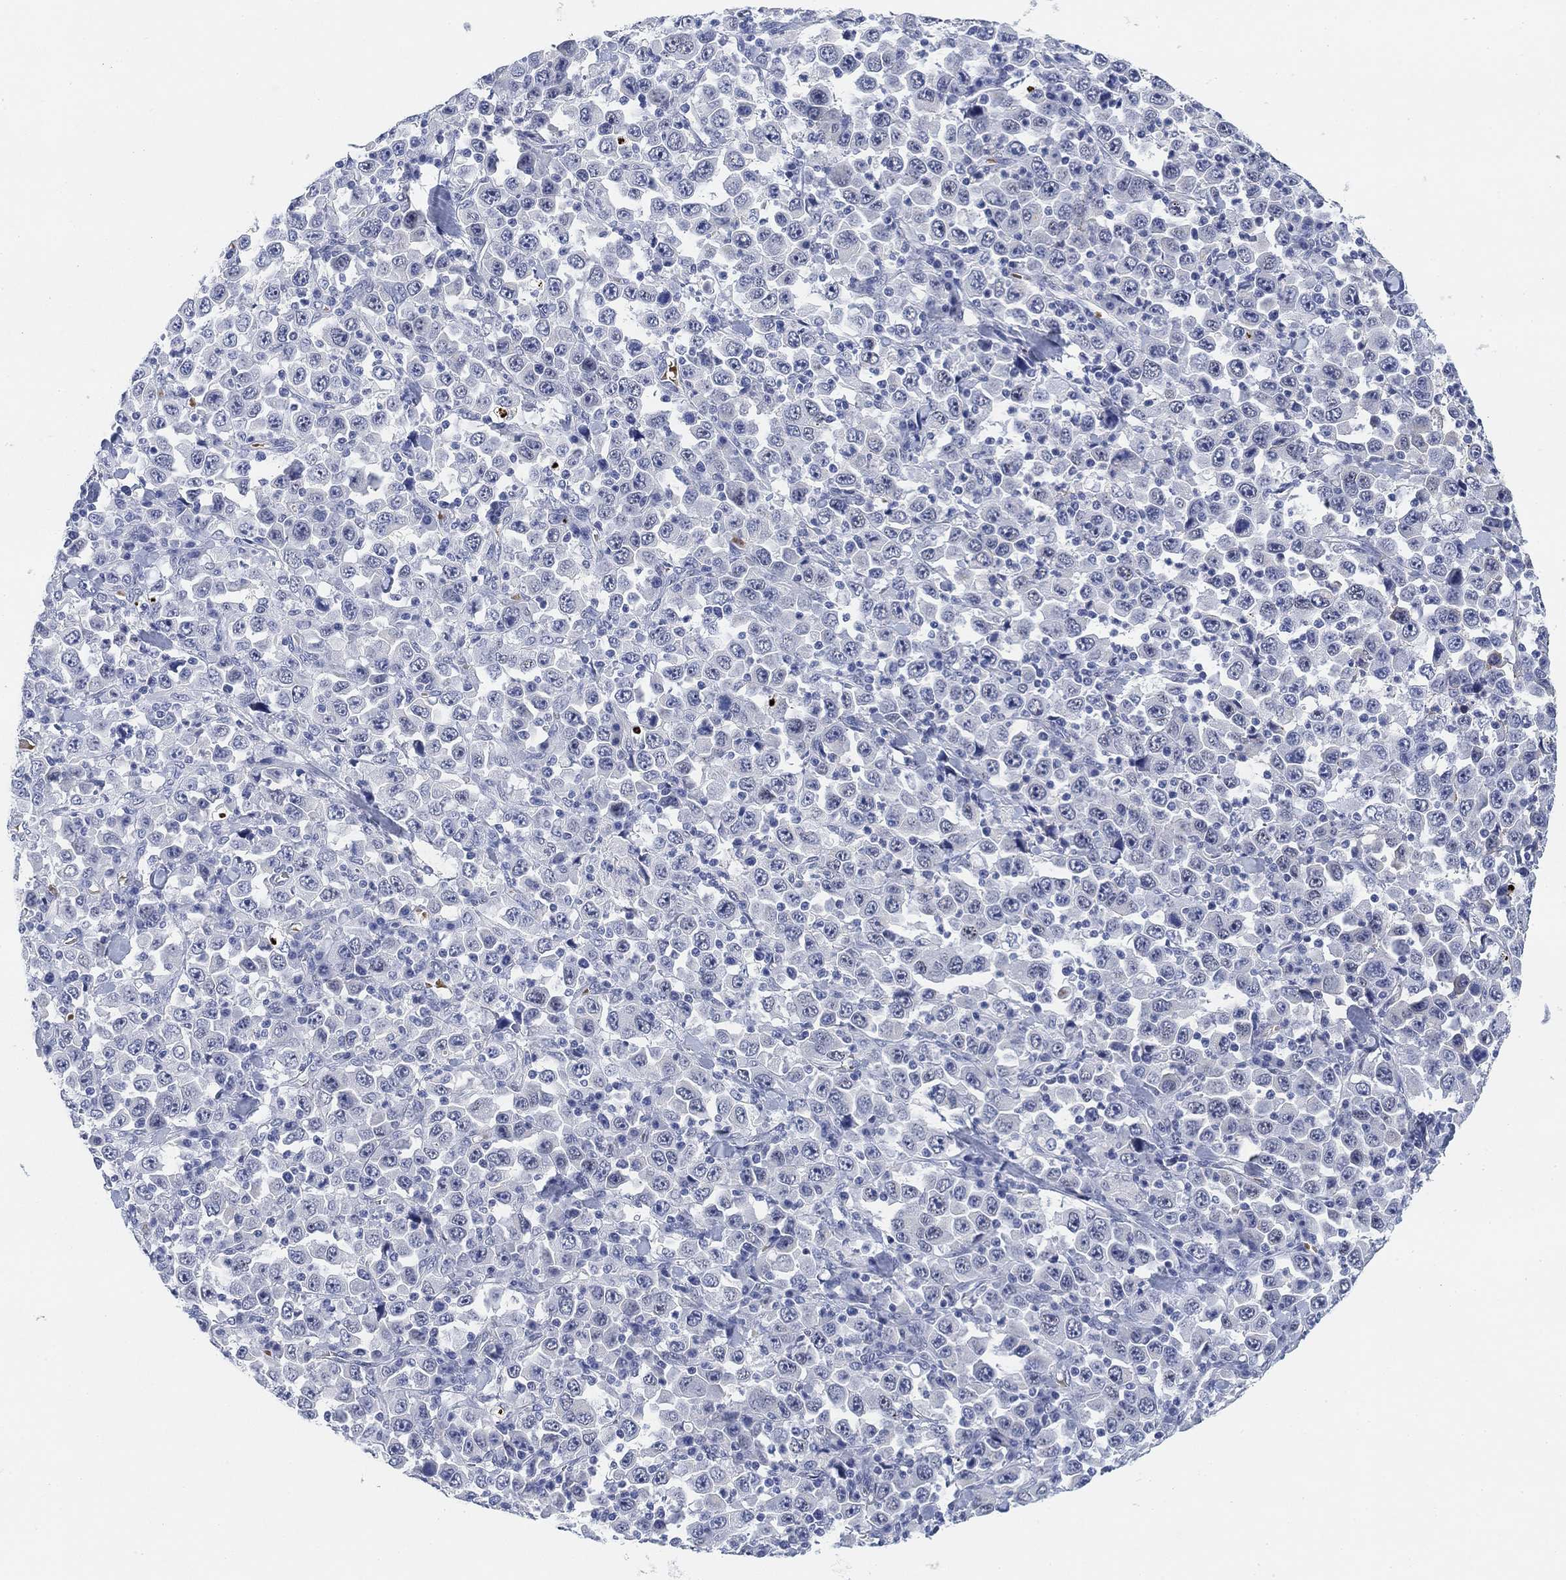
{"staining": {"intensity": "negative", "quantity": "none", "location": "none"}, "tissue": "stomach cancer", "cell_type": "Tumor cells", "image_type": "cancer", "snomed": [{"axis": "morphology", "description": "Normal tissue, NOS"}, {"axis": "morphology", "description": "Adenocarcinoma, NOS"}, {"axis": "topography", "description": "Stomach, upper"}, {"axis": "topography", "description": "Stomach"}], "caption": "Protein analysis of stomach adenocarcinoma demonstrates no significant expression in tumor cells. (Stains: DAB (3,3'-diaminobenzidine) immunohistochemistry (IHC) with hematoxylin counter stain, Microscopy: brightfield microscopy at high magnification).", "gene": "PAX6", "patient": {"sex": "male", "age": 59}}